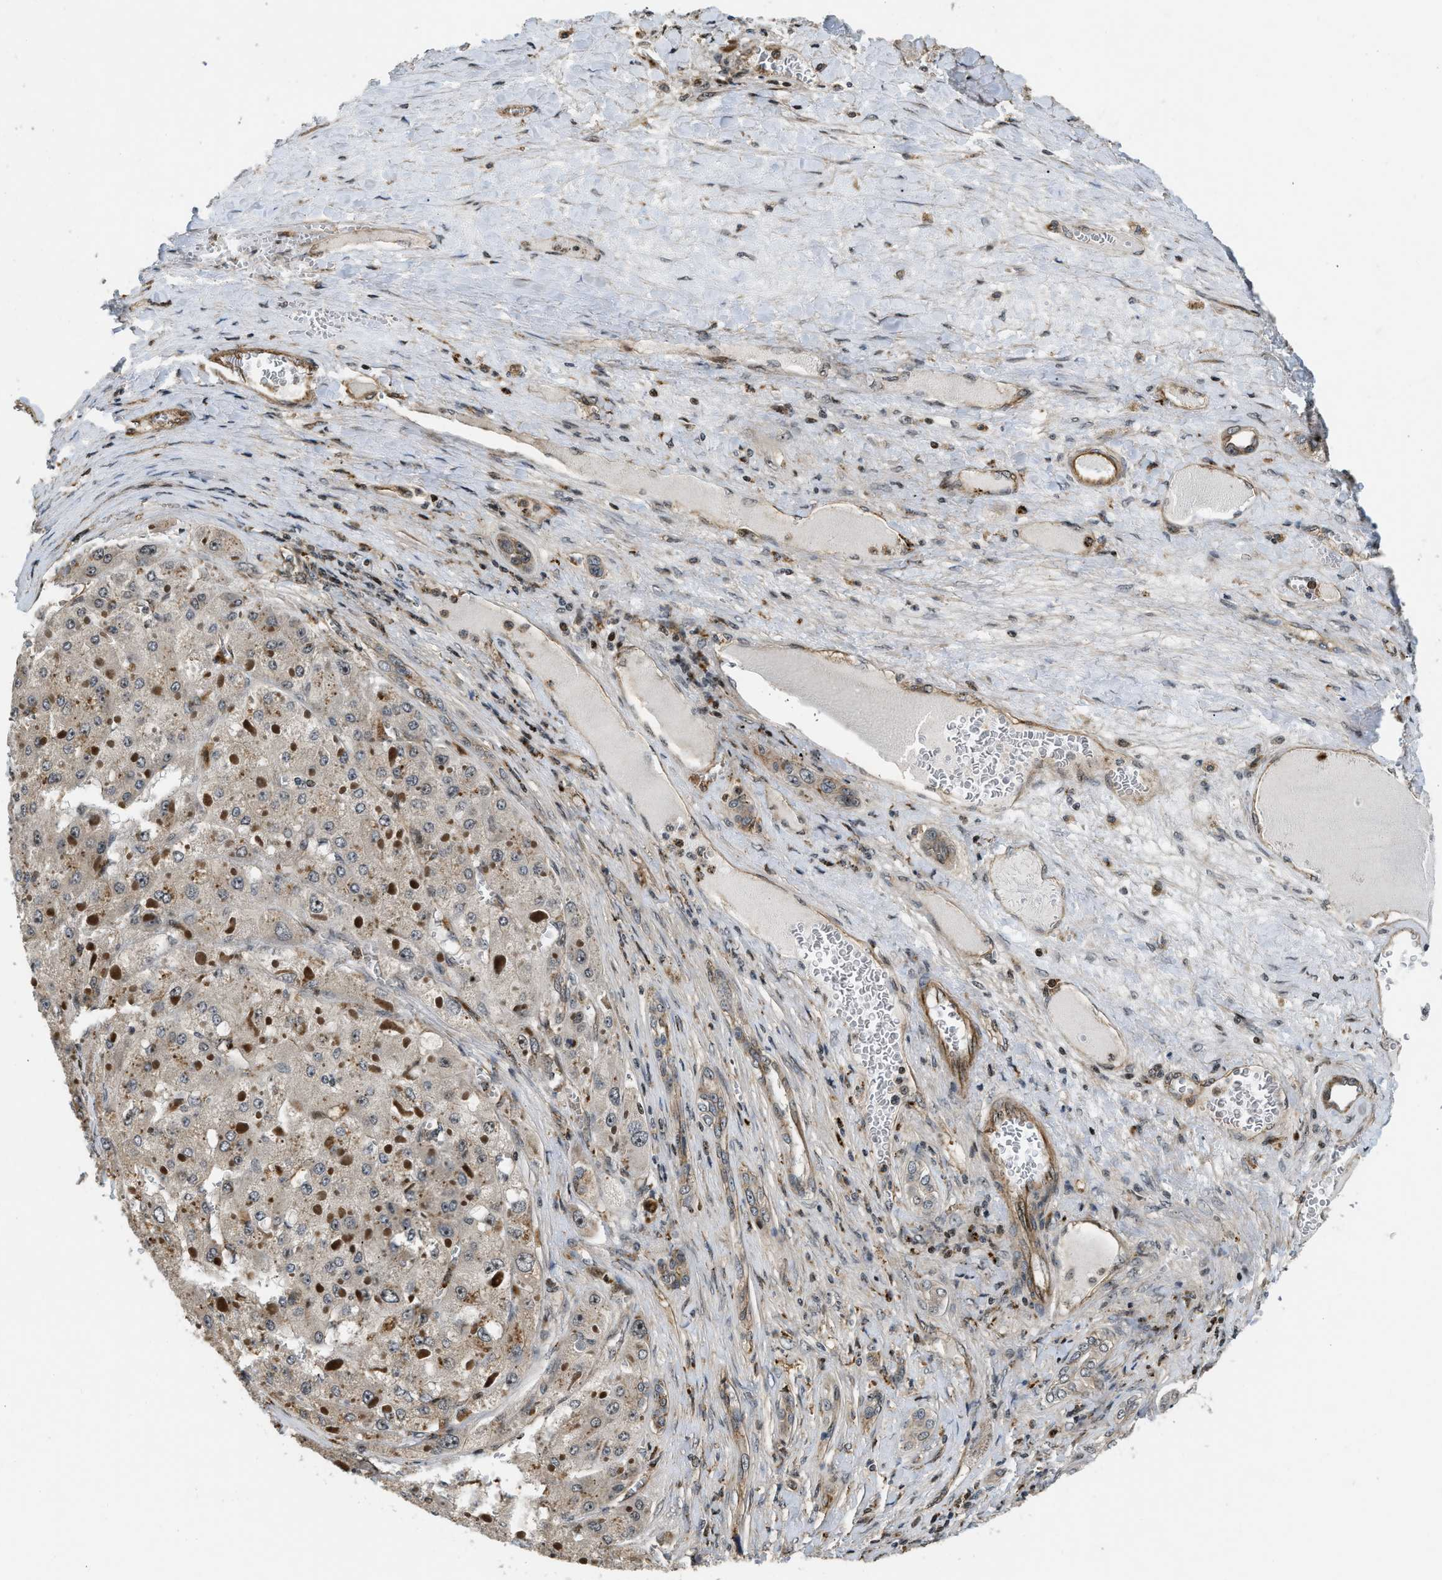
{"staining": {"intensity": "weak", "quantity": "<25%", "location": "cytoplasmic/membranous"}, "tissue": "liver cancer", "cell_type": "Tumor cells", "image_type": "cancer", "snomed": [{"axis": "morphology", "description": "Carcinoma, Hepatocellular, NOS"}, {"axis": "topography", "description": "Liver"}], "caption": "An immunohistochemistry (IHC) photomicrograph of liver hepatocellular carcinoma is shown. There is no staining in tumor cells of liver hepatocellular carcinoma.", "gene": "LTA4H", "patient": {"sex": "female", "age": 73}}